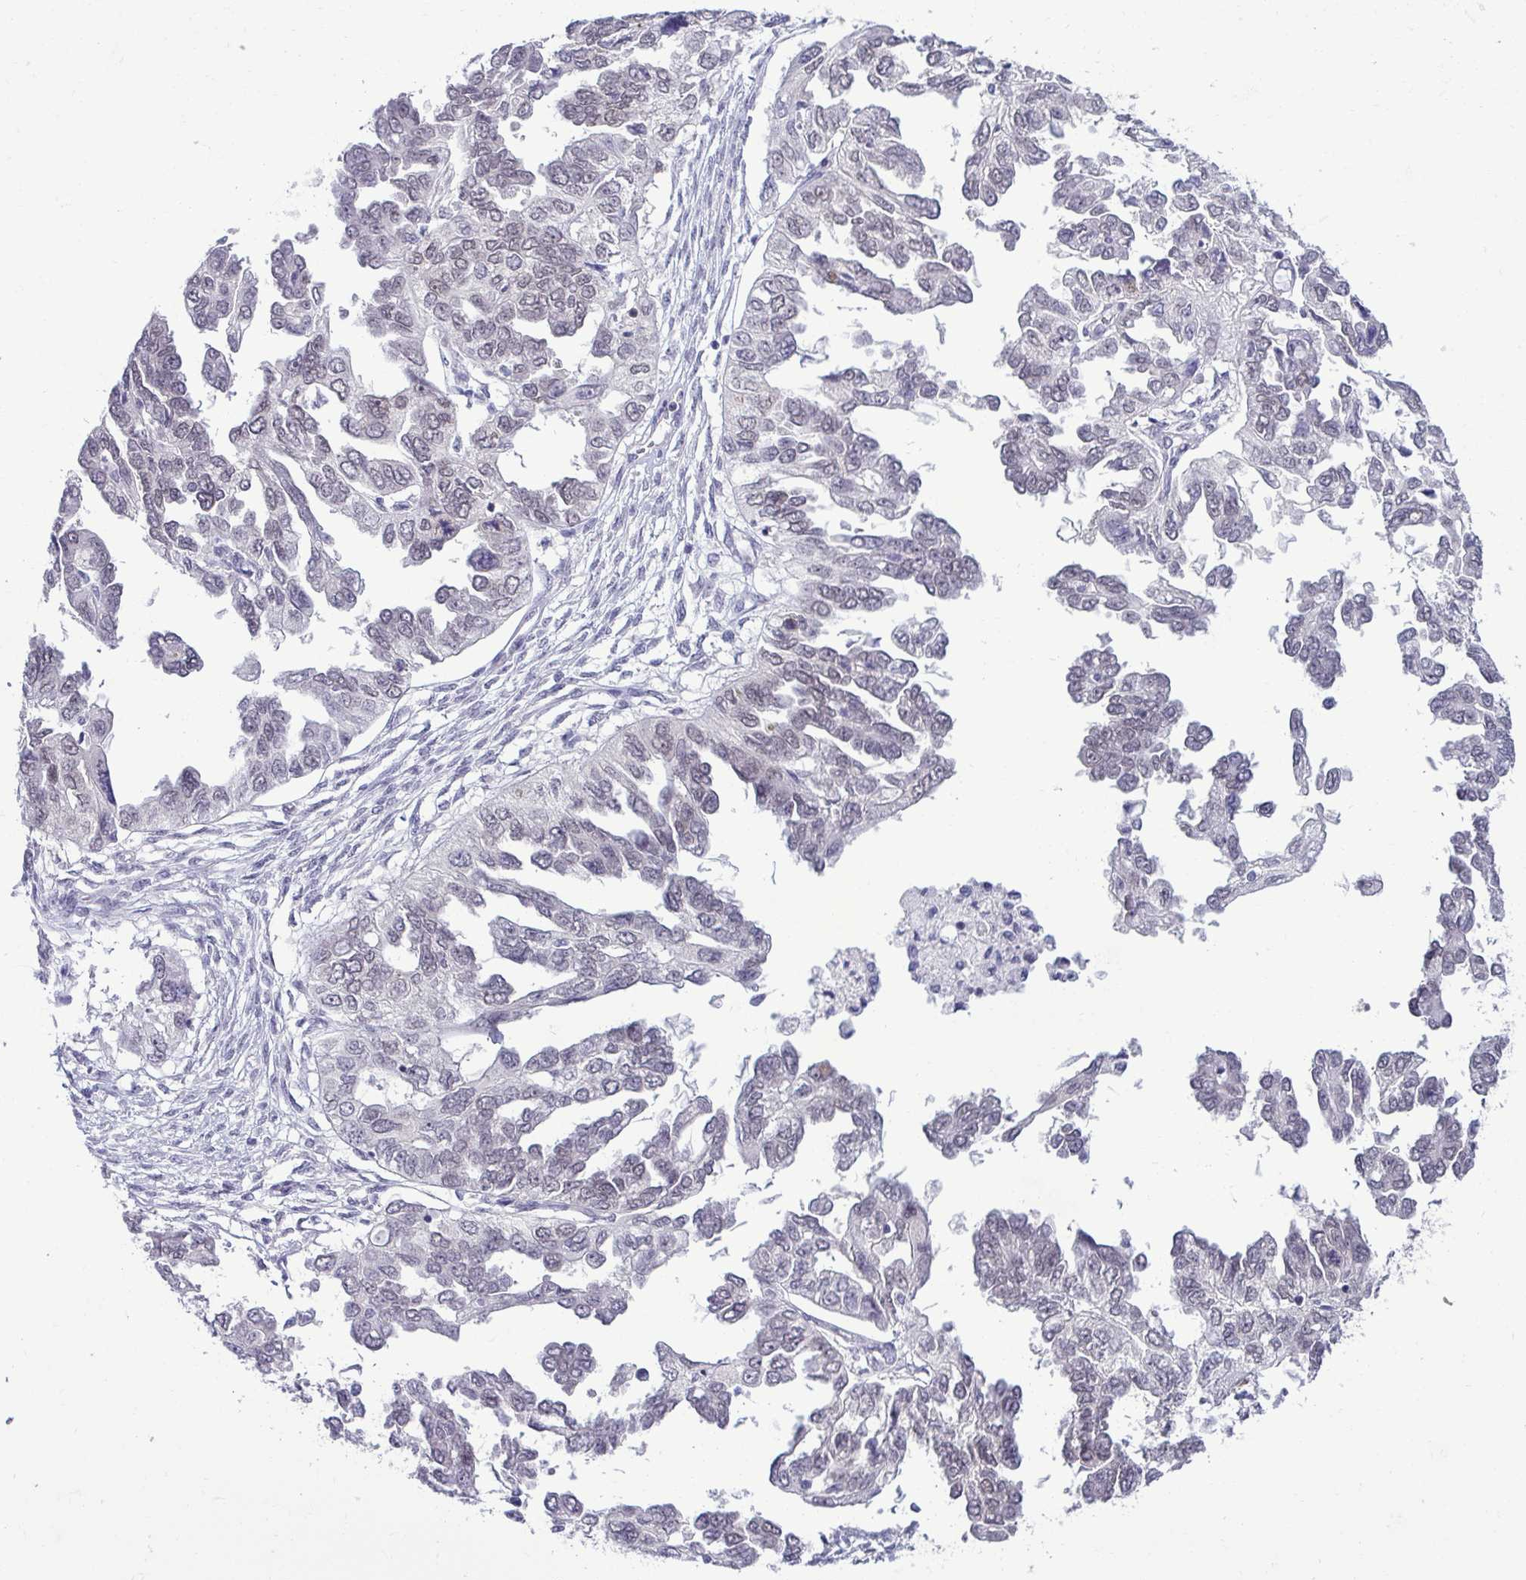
{"staining": {"intensity": "negative", "quantity": "none", "location": "none"}, "tissue": "ovarian cancer", "cell_type": "Tumor cells", "image_type": "cancer", "snomed": [{"axis": "morphology", "description": "Cystadenocarcinoma, serous, NOS"}, {"axis": "topography", "description": "Ovary"}], "caption": "An immunohistochemistry image of ovarian cancer (serous cystadenocarcinoma) is shown. There is no staining in tumor cells of ovarian cancer (serous cystadenocarcinoma). (Immunohistochemistry (ihc), brightfield microscopy, high magnification).", "gene": "SLC30A3", "patient": {"sex": "female", "age": 53}}